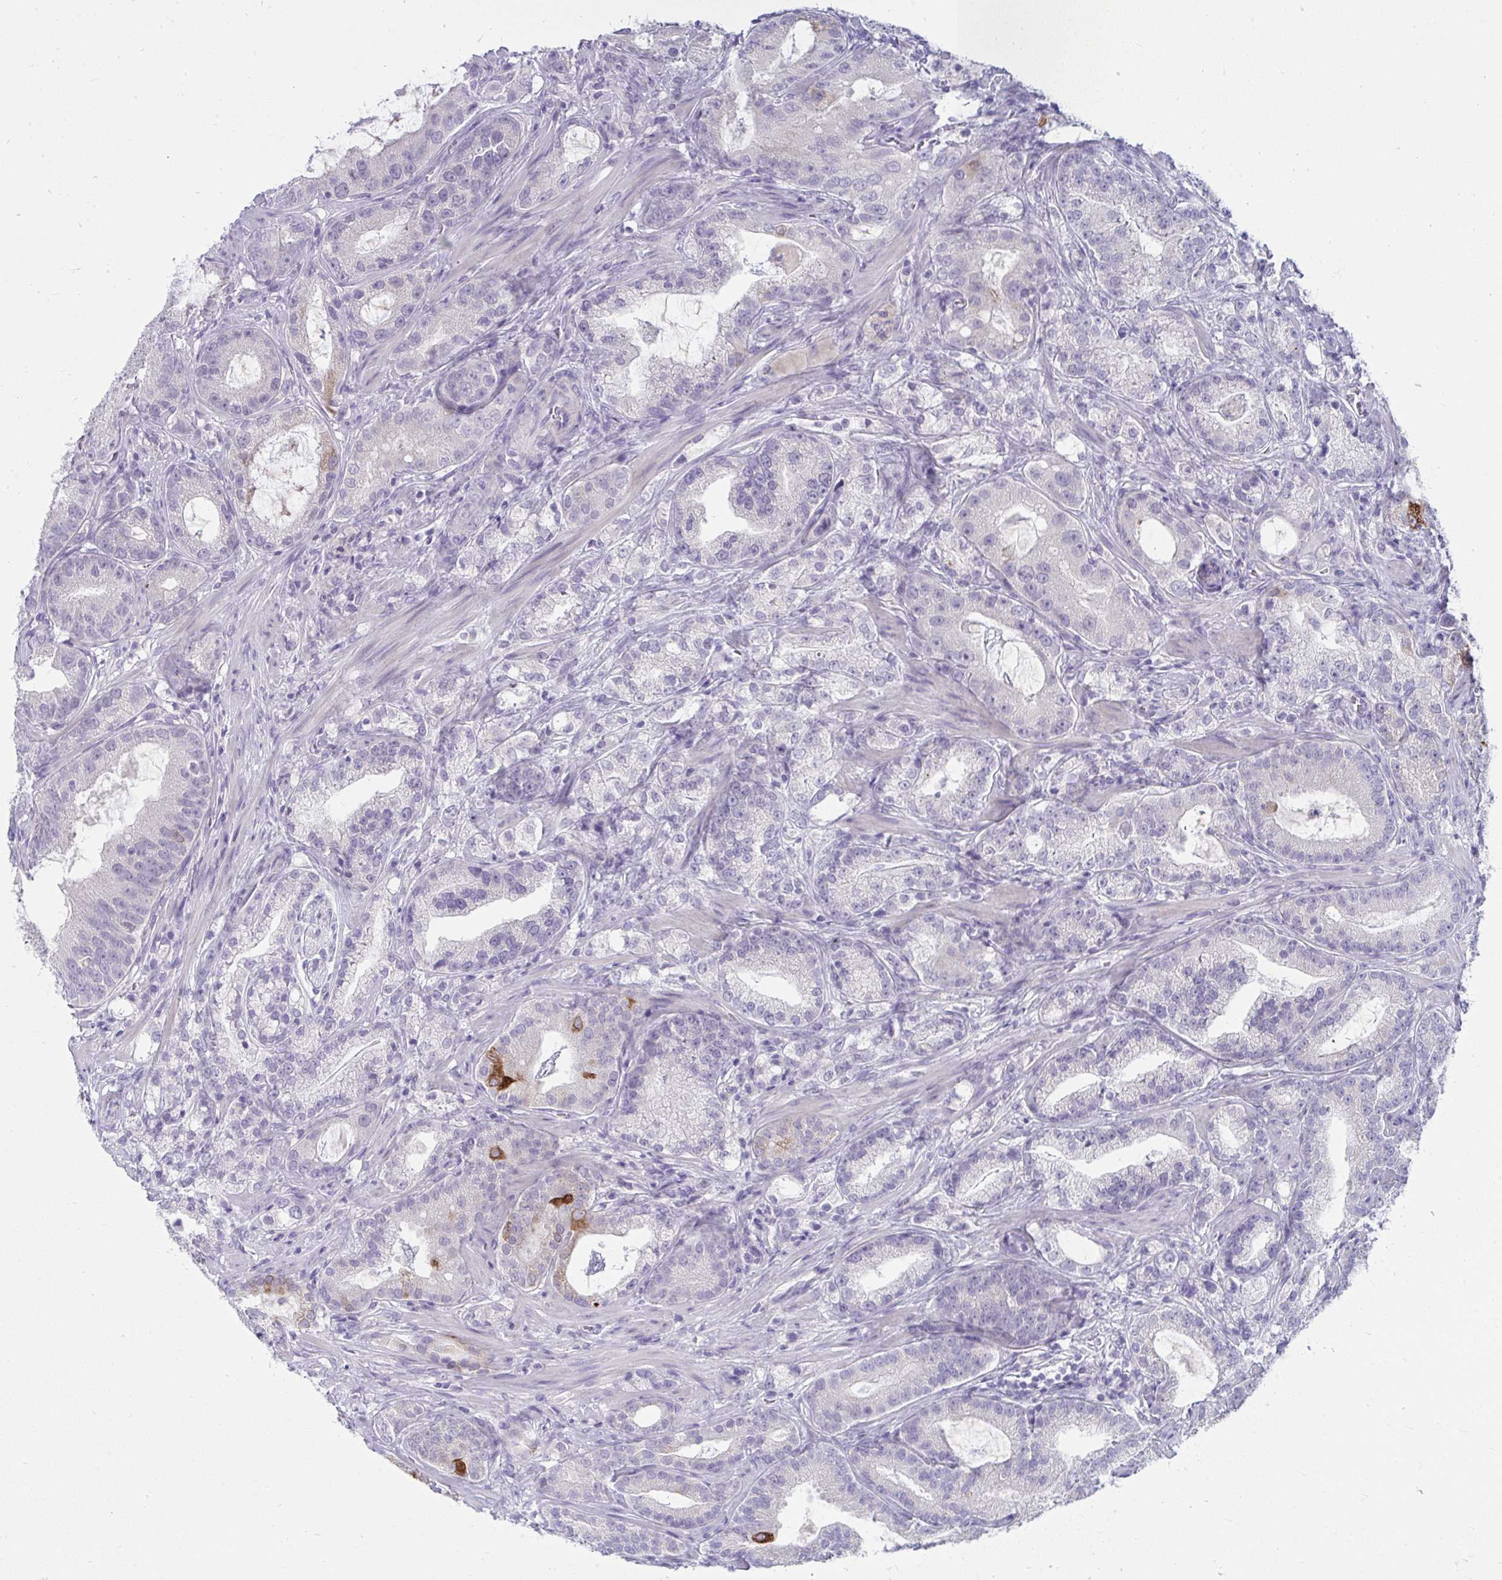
{"staining": {"intensity": "moderate", "quantity": "<25%", "location": "cytoplasmic/membranous"}, "tissue": "prostate cancer", "cell_type": "Tumor cells", "image_type": "cancer", "snomed": [{"axis": "morphology", "description": "Adenocarcinoma, High grade"}, {"axis": "topography", "description": "Prostate"}], "caption": "Tumor cells demonstrate low levels of moderate cytoplasmic/membranous expression in about <25% of cells in human prostate cancer.", "gene": "UGT3A2", "patient": {"sex": "male", "age": 65}}